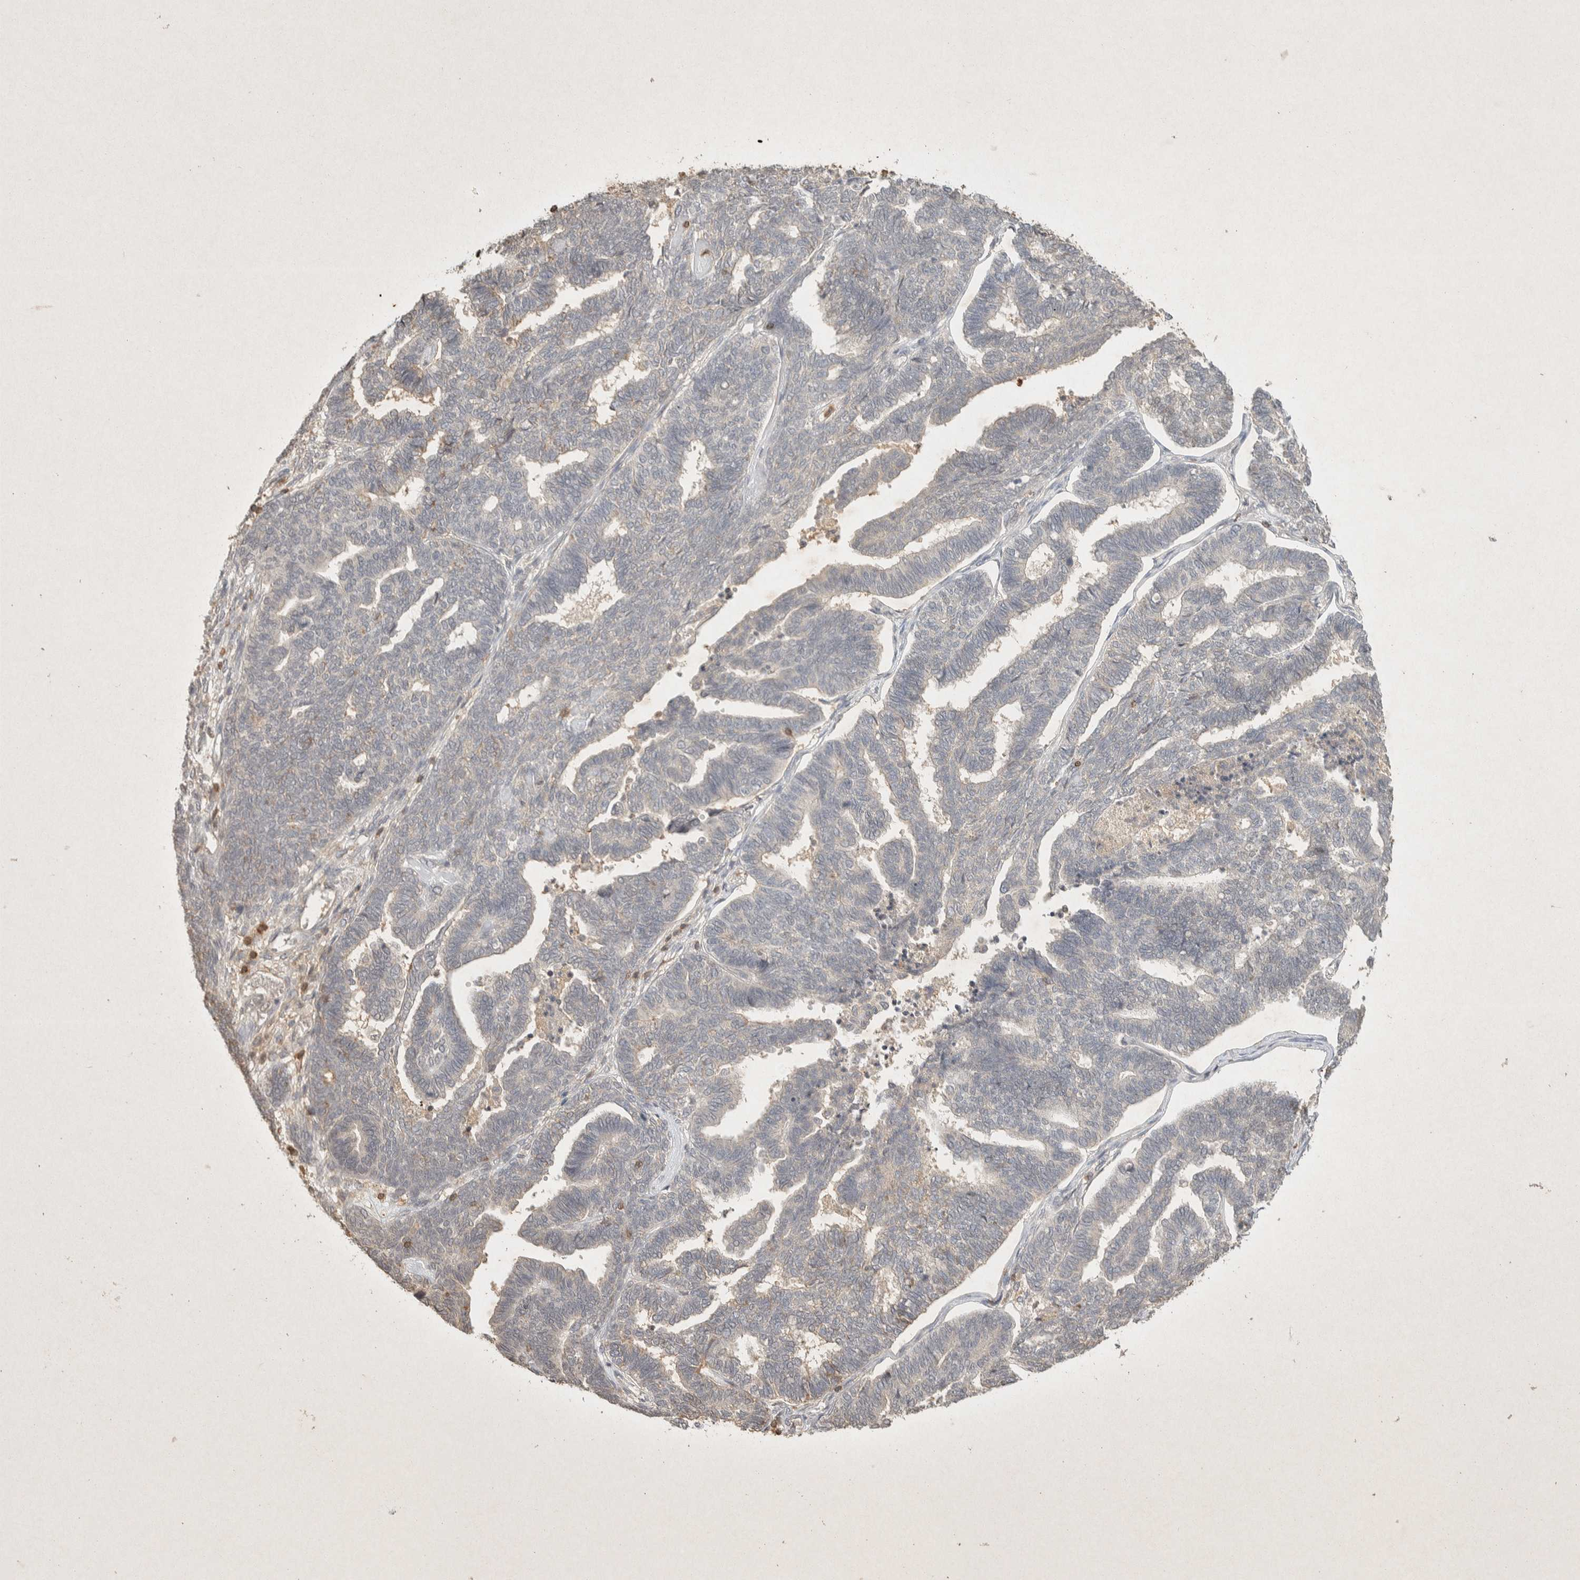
{"staining": {"intensity": "negative", "quantity": "none", "location": "none"}, "tissue": "endometrial cancer", "cell_type": "Tumor cells", "image_type": "cancer", "snomed": [{"axis": "morphology", "description": "Adenocarcinoma, NOS"}, {"axis": "topography", "description": "Endometrium"}], "caption": "High magnification brightfield microscopy of adenocarcinoma (endometrial) stained with DAB (brown) and counterstained with hematoxylin (blue): tumor cells show no significant positivity.", "gene": "RAC2", "patient": {"sex": "female", "age": 70}}